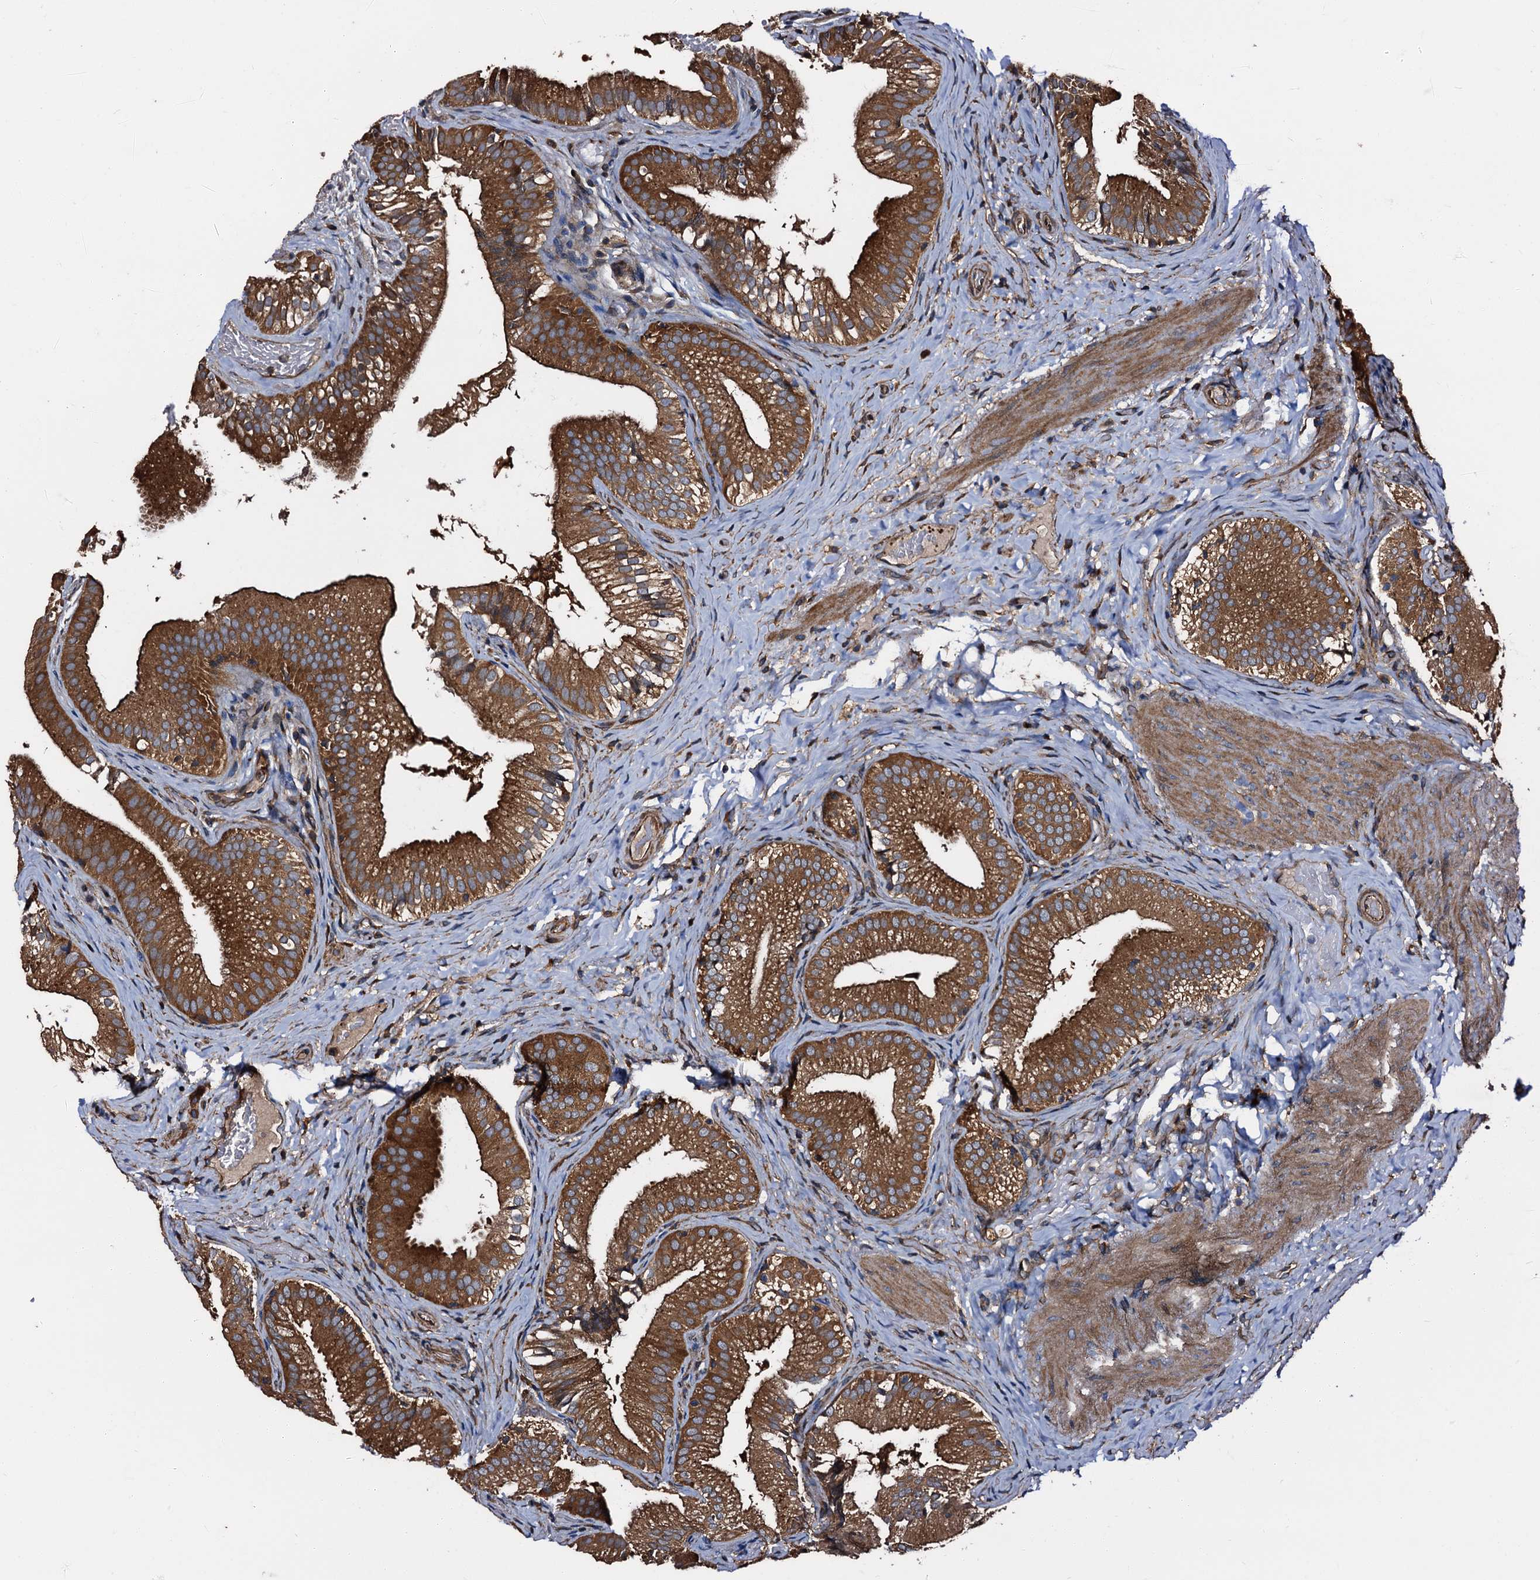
{"staining": {"intensity": "strong", "quantity": ">75%", "location": "cytoplasmic/membranous"}, "tissue": "gallbladder", "cell_type": "Glandular cells", "image_type": "normal", "snomed": [{"axis": "morphology", "description": "Normal tissue, NOS"}, {"axis": "topography", "description": "Gallbladder"}], "caption": "IHC staining of unremarkable gallbladder, which demonstrates high levels of strong cytoplasmic/membranous staining in approximately >75% of glandular cells indicating strong cytoplasmic/membranous protein staining. The staining was performed using DAB (brown) for protein detection and nuclei were counterstained in hematoxylin (blue).", "gene": "PEX5", "patient": {"sex": "female", "age": 30}}